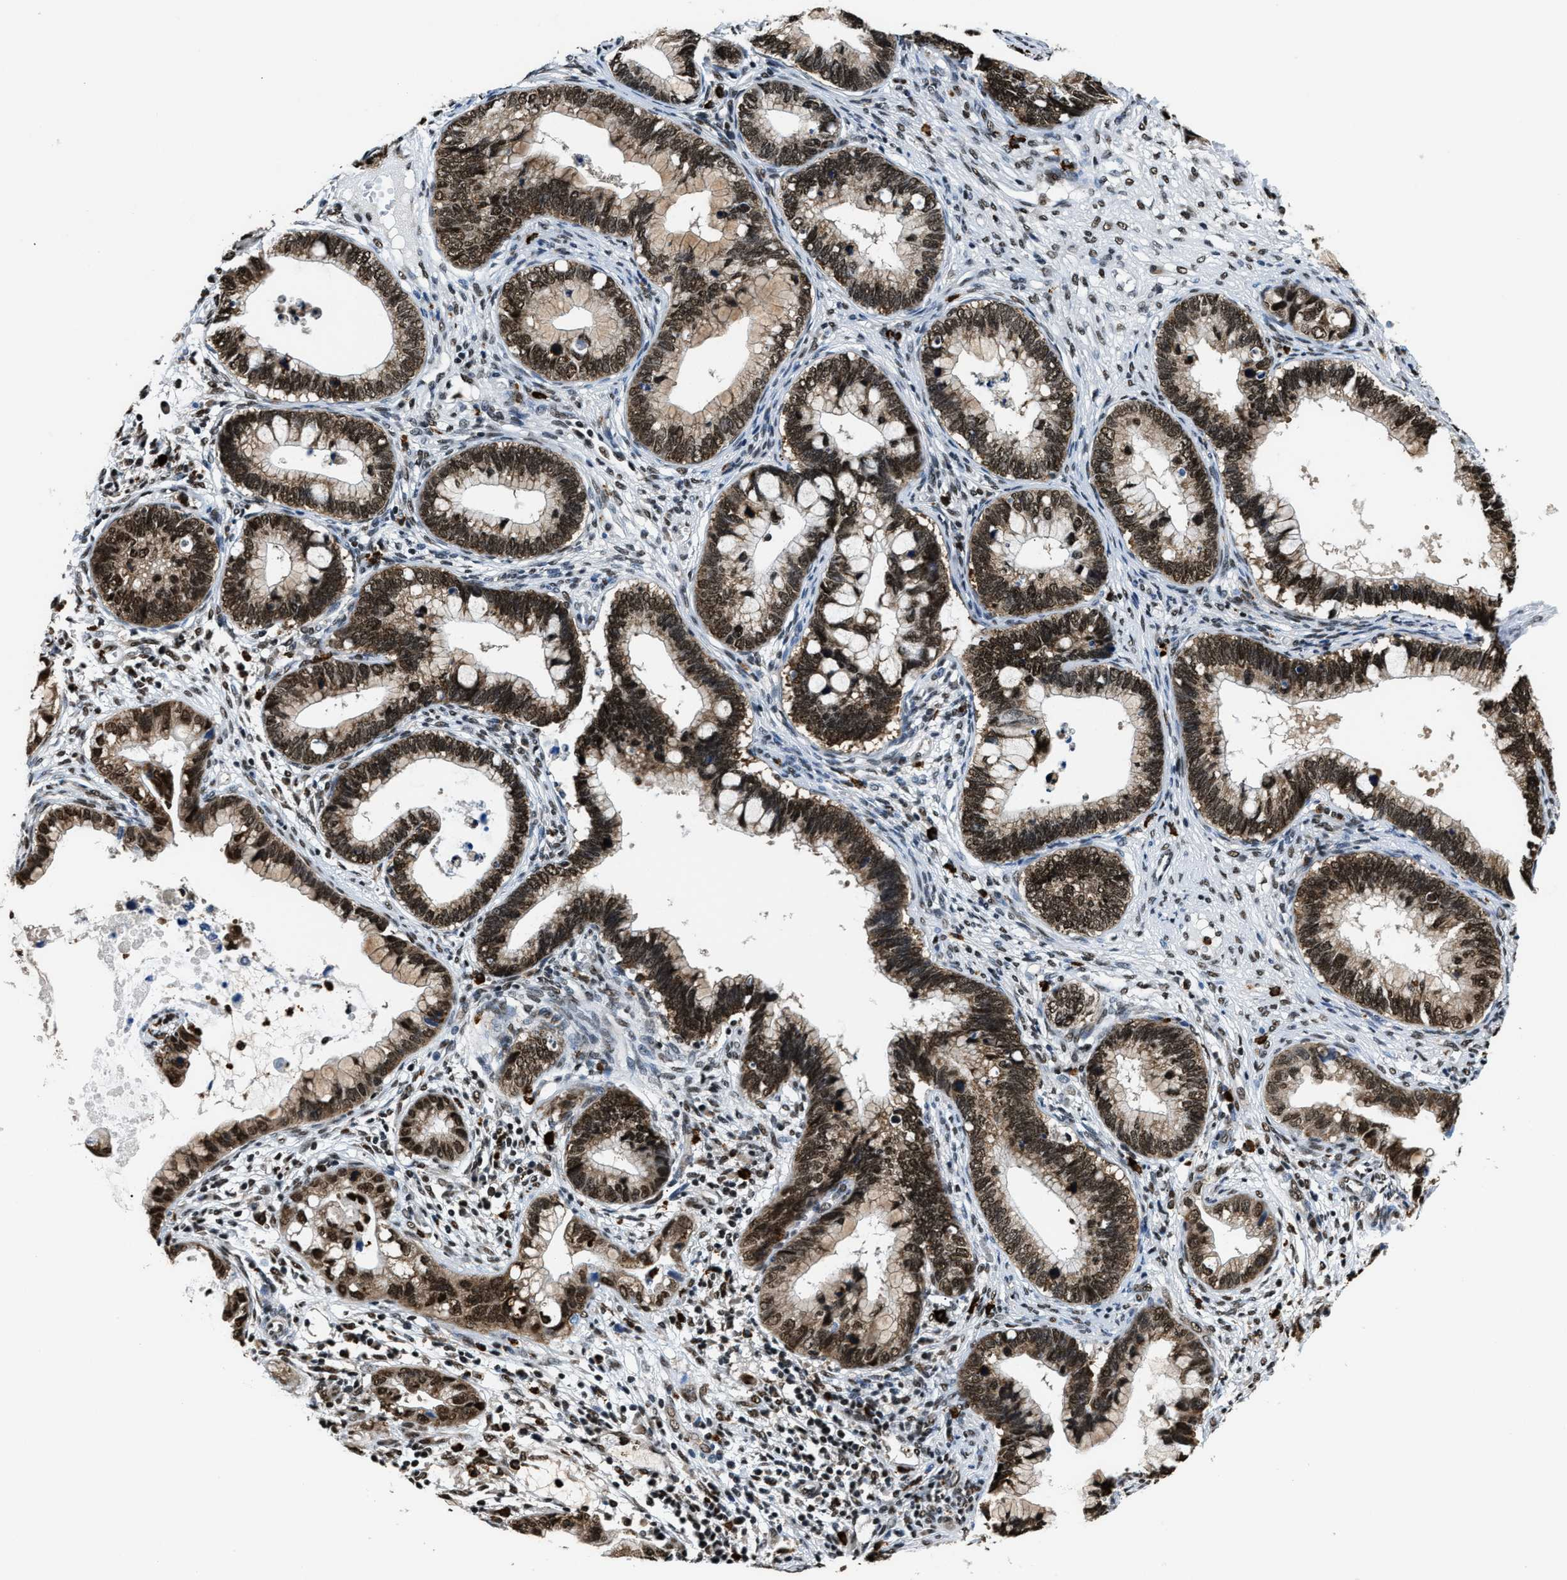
{"staining": {"intensity": "moderate", "quantity": ">75%", "location": "nuclear"}, "tissue": "cervical cancer", "cell_type": "Tumor cells", "image_type": "cancer", "snomed": [{"axis": "morphology", "description": "Adenocarcinoma, NOS"}, {"axis": "topography", "description": "Cervix"}], "caption": "Immunohistochemistry (DAB (3,3'-diaminobenzidine)) staining of cervical cancer (adenocarcinoma) shows moderate nuclear protein positivity in approximately >75% of tumor cells. The protein of interest is shown in brown color, while the nuclei are stained blue.", "gene": "CCNDBP1", "patient": {"sex": "female", "age": 44}}